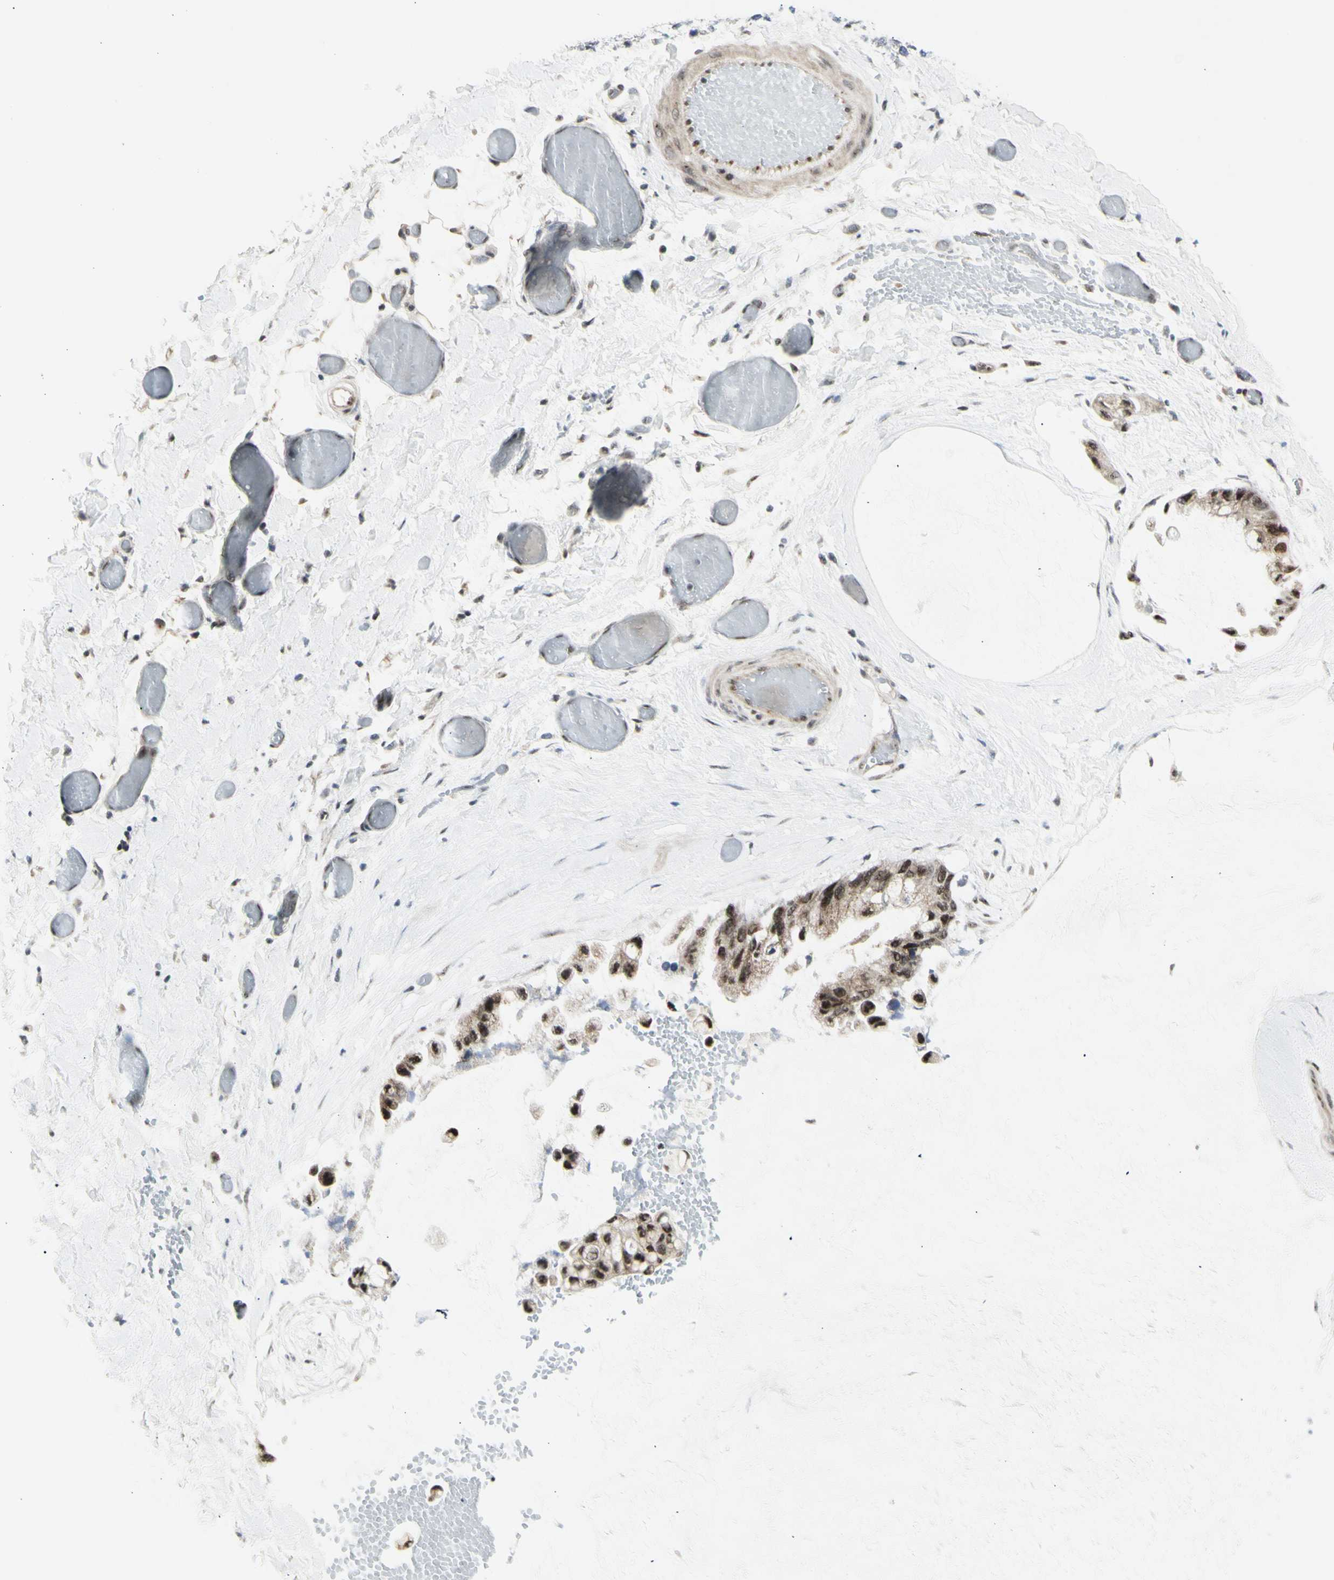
{"staining": {"intensity": "strong", "quantity": ">75%", "location": "cytoplasmic/membranous,nuclear"}, "tissue": "ovarian cancer", "cell_type": "Tumor cells", "image_type": "cancer", "snomed": [{"axis": "morphology", "description": "Cystadenocarcinoma, mucinous, NOS"}, {"axis": "topography", "description": "Ovary"}], "caption": "Immunohistochemistry (IHC) of human ovarian cancer (mucinous cystadenocarcinoma) reveals high levels of strong cytoplasmic/membranous and nuclear positivity in approximately >75% of tumor cells. (IHC, brightfield microscopy, high magnification).", "gene": "DHRS7B", "patient": {"sex": "female", "age": 39}}